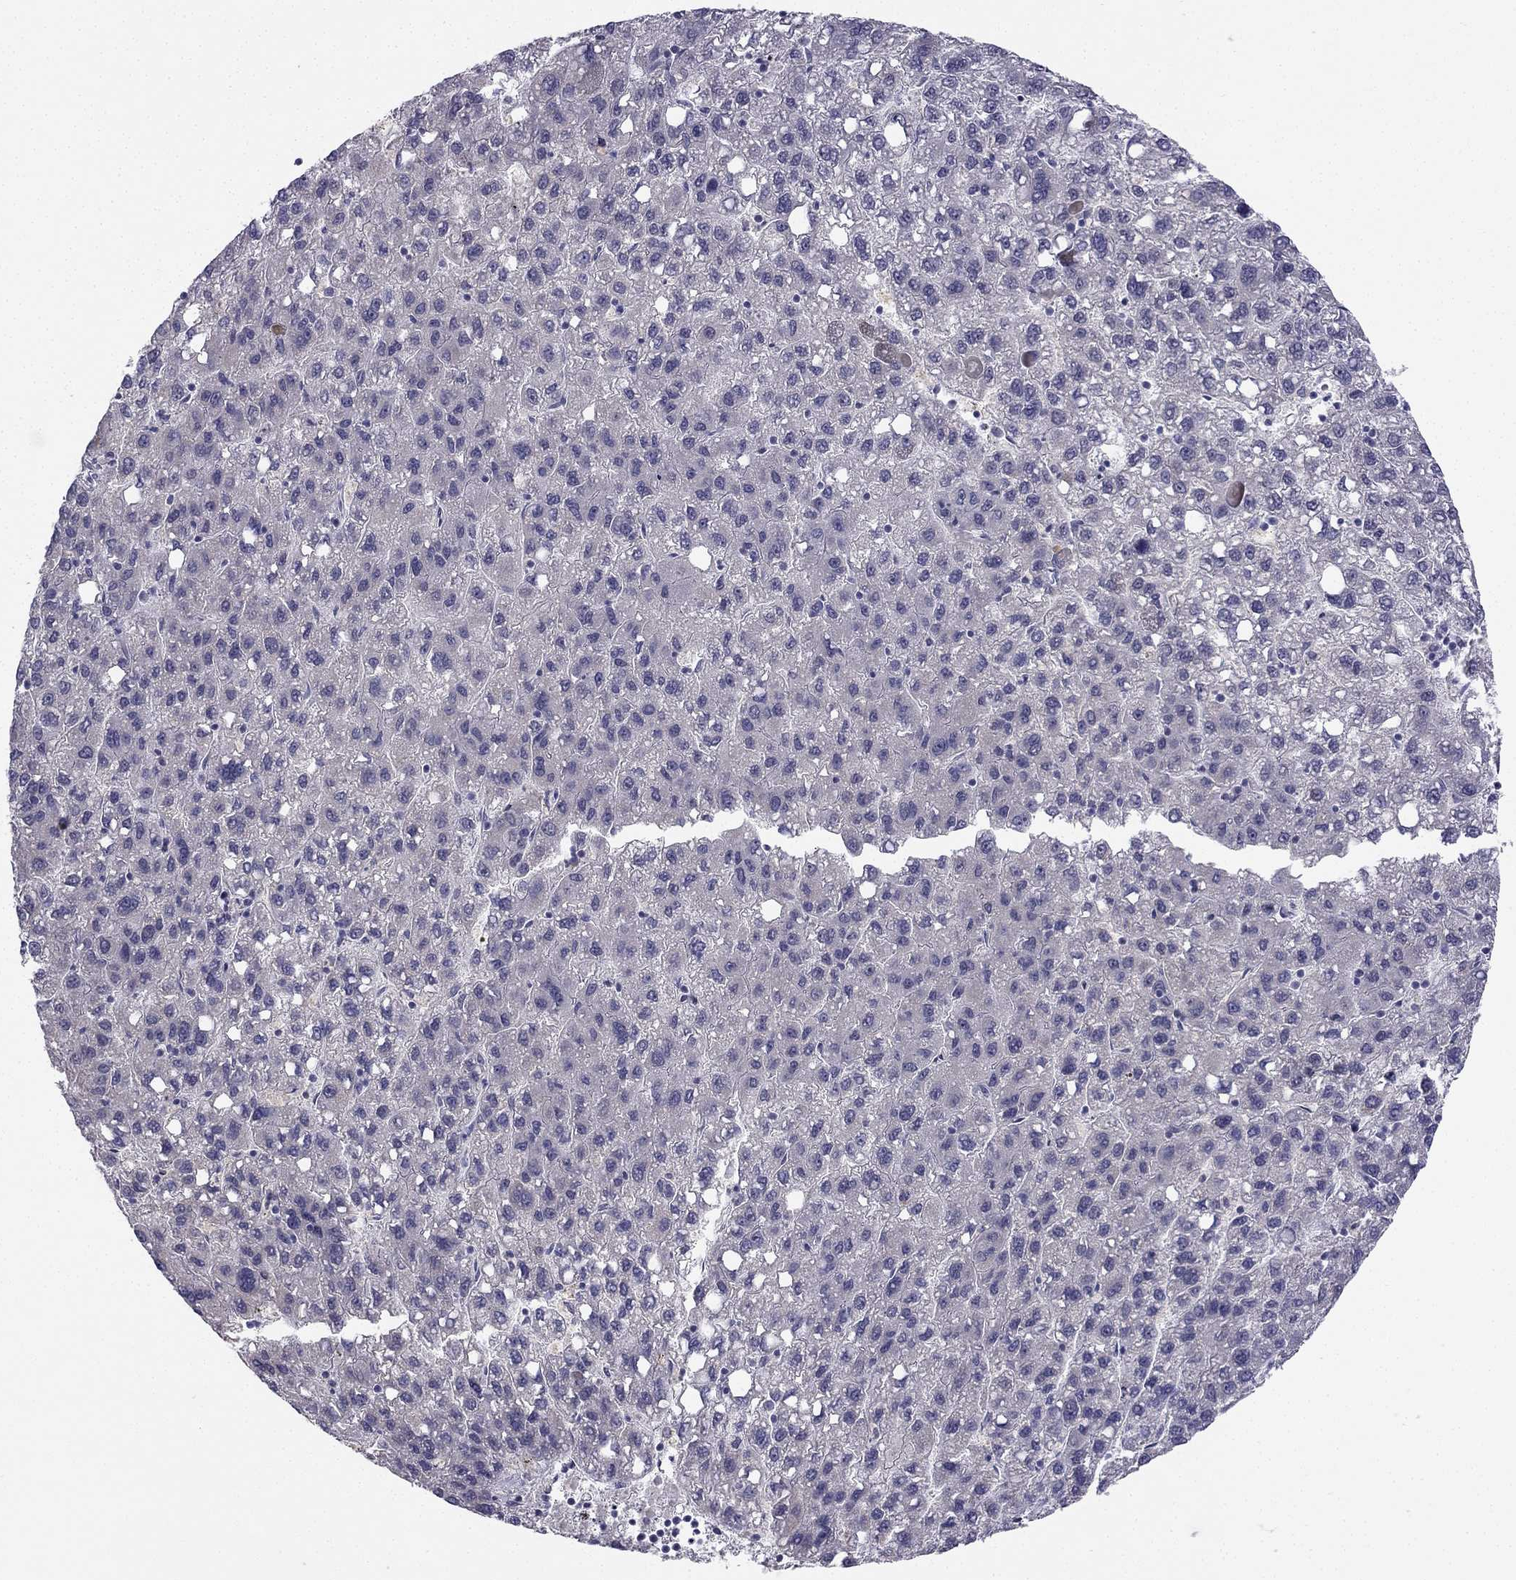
{"staining": {"intensity": "negative", "quantity": "none", "location": "none"}, "tissue": "liver cancer", "cell_type": "Tumor cells", "image_type": "cancer", "snomed": [{"axis": "morphology", "description": "Carcinoma, Hepatocellular, NOS"}, {"axis": "topography", "description": "Liver"}], "caption": "The micrograph exhibits no staining of tumor cells in liver hepatocellular carcinoma.", "gene": "CHST8", "patient": {"sex": "female", "age": 82}}